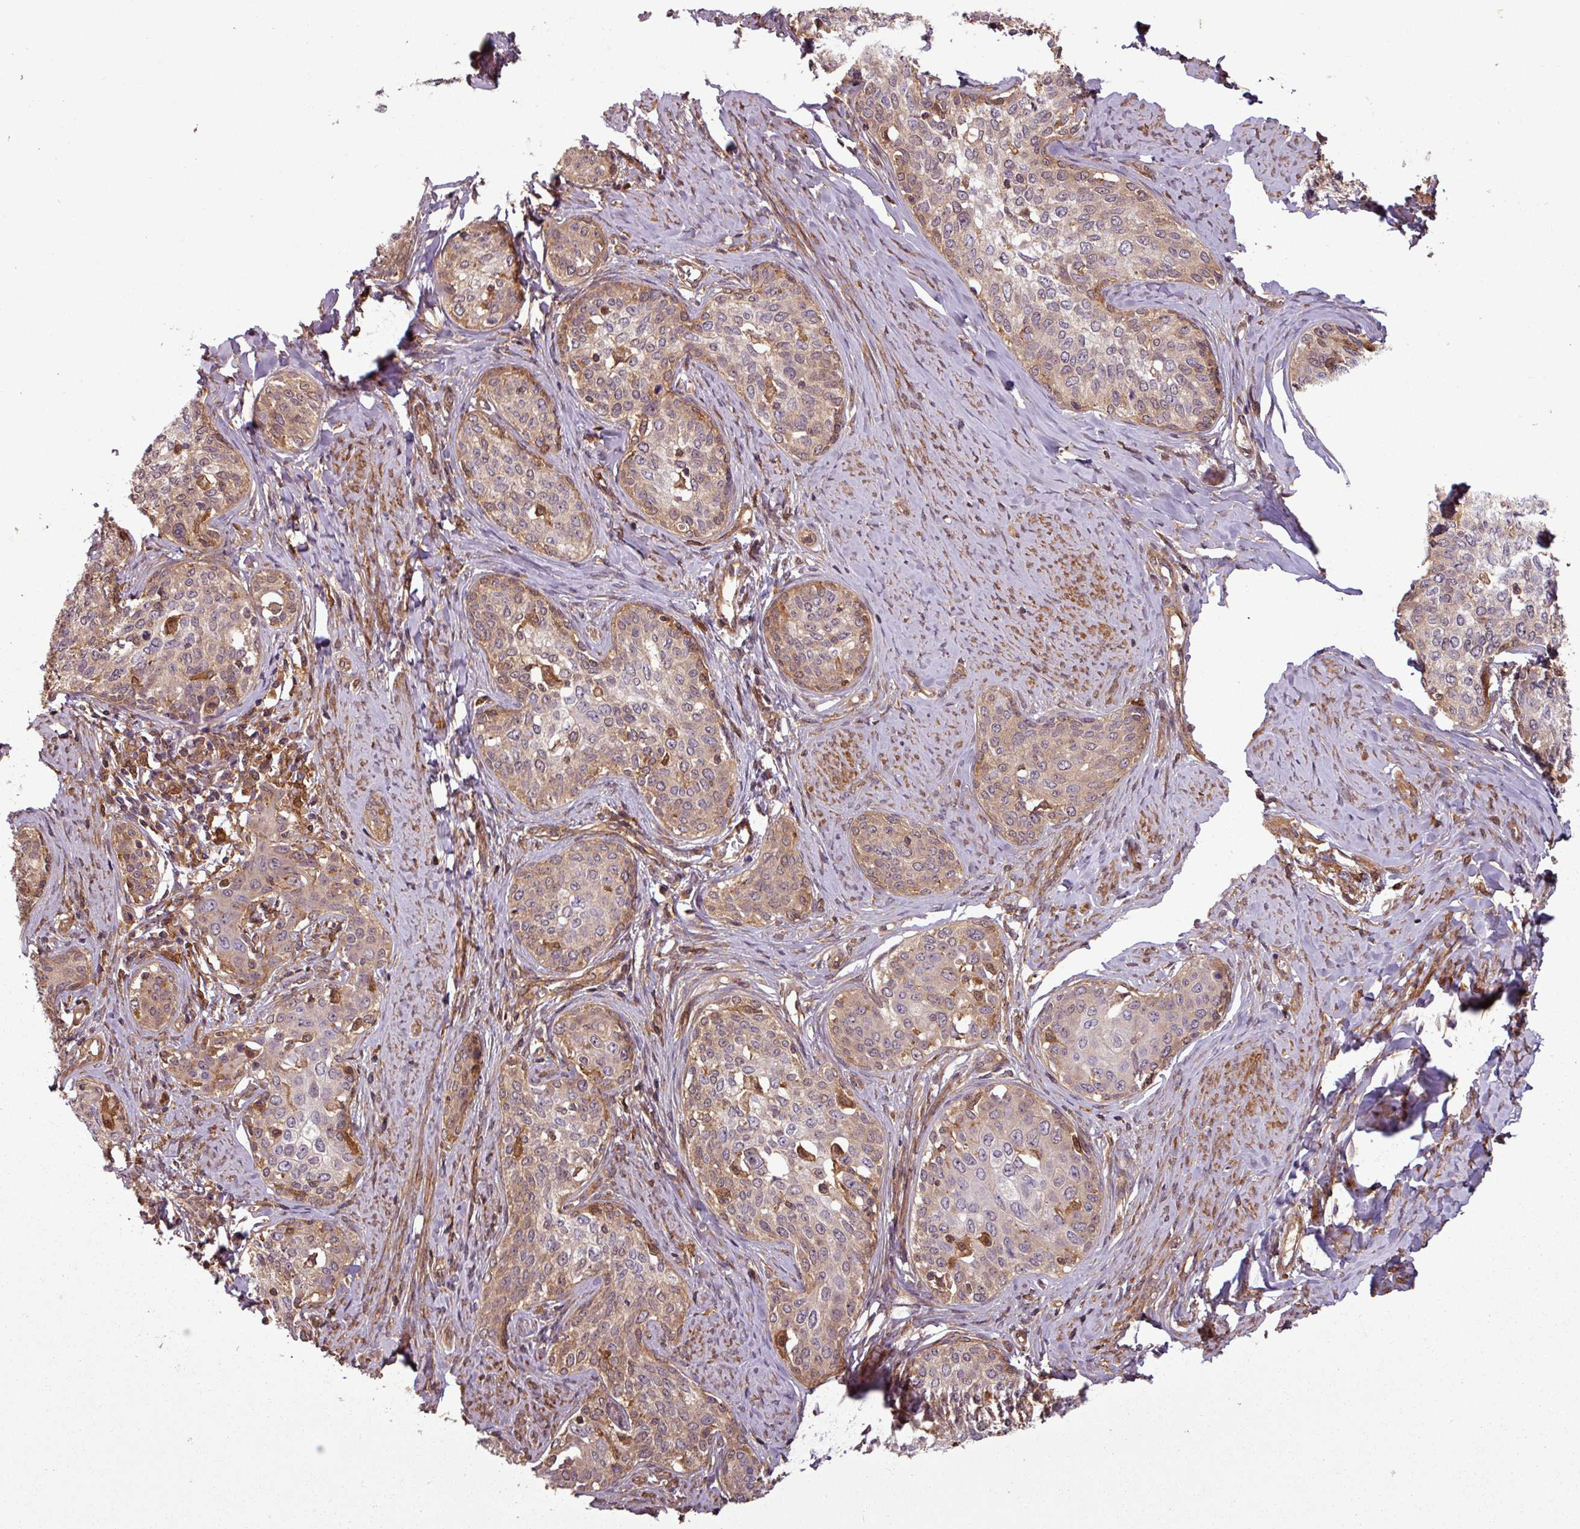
{"staining": {"intensity": "weak", "quantity": "25%-75%", "location": "cytoplasmic/membranous"}, "tissue": "cervical cancer", "cell_type": "Tumor cells", "image_type": "cancer", "snomed": [{"axis": "morphology", "description": "Squamous cell carcinoma, NOS"}, {"axis": "morphology", "description": "Adenocarcinoma, NOS"}, {"axis": "topography", "description": "Cervix"}], "caption": "Protein expression analysis of human cervical cancer reveals weak cytoplasmic/membranous expression in about 25%-75% of tumor cells.", "gene": "SH3BGRL", "patient": {"sex": "female", "age": 52}}